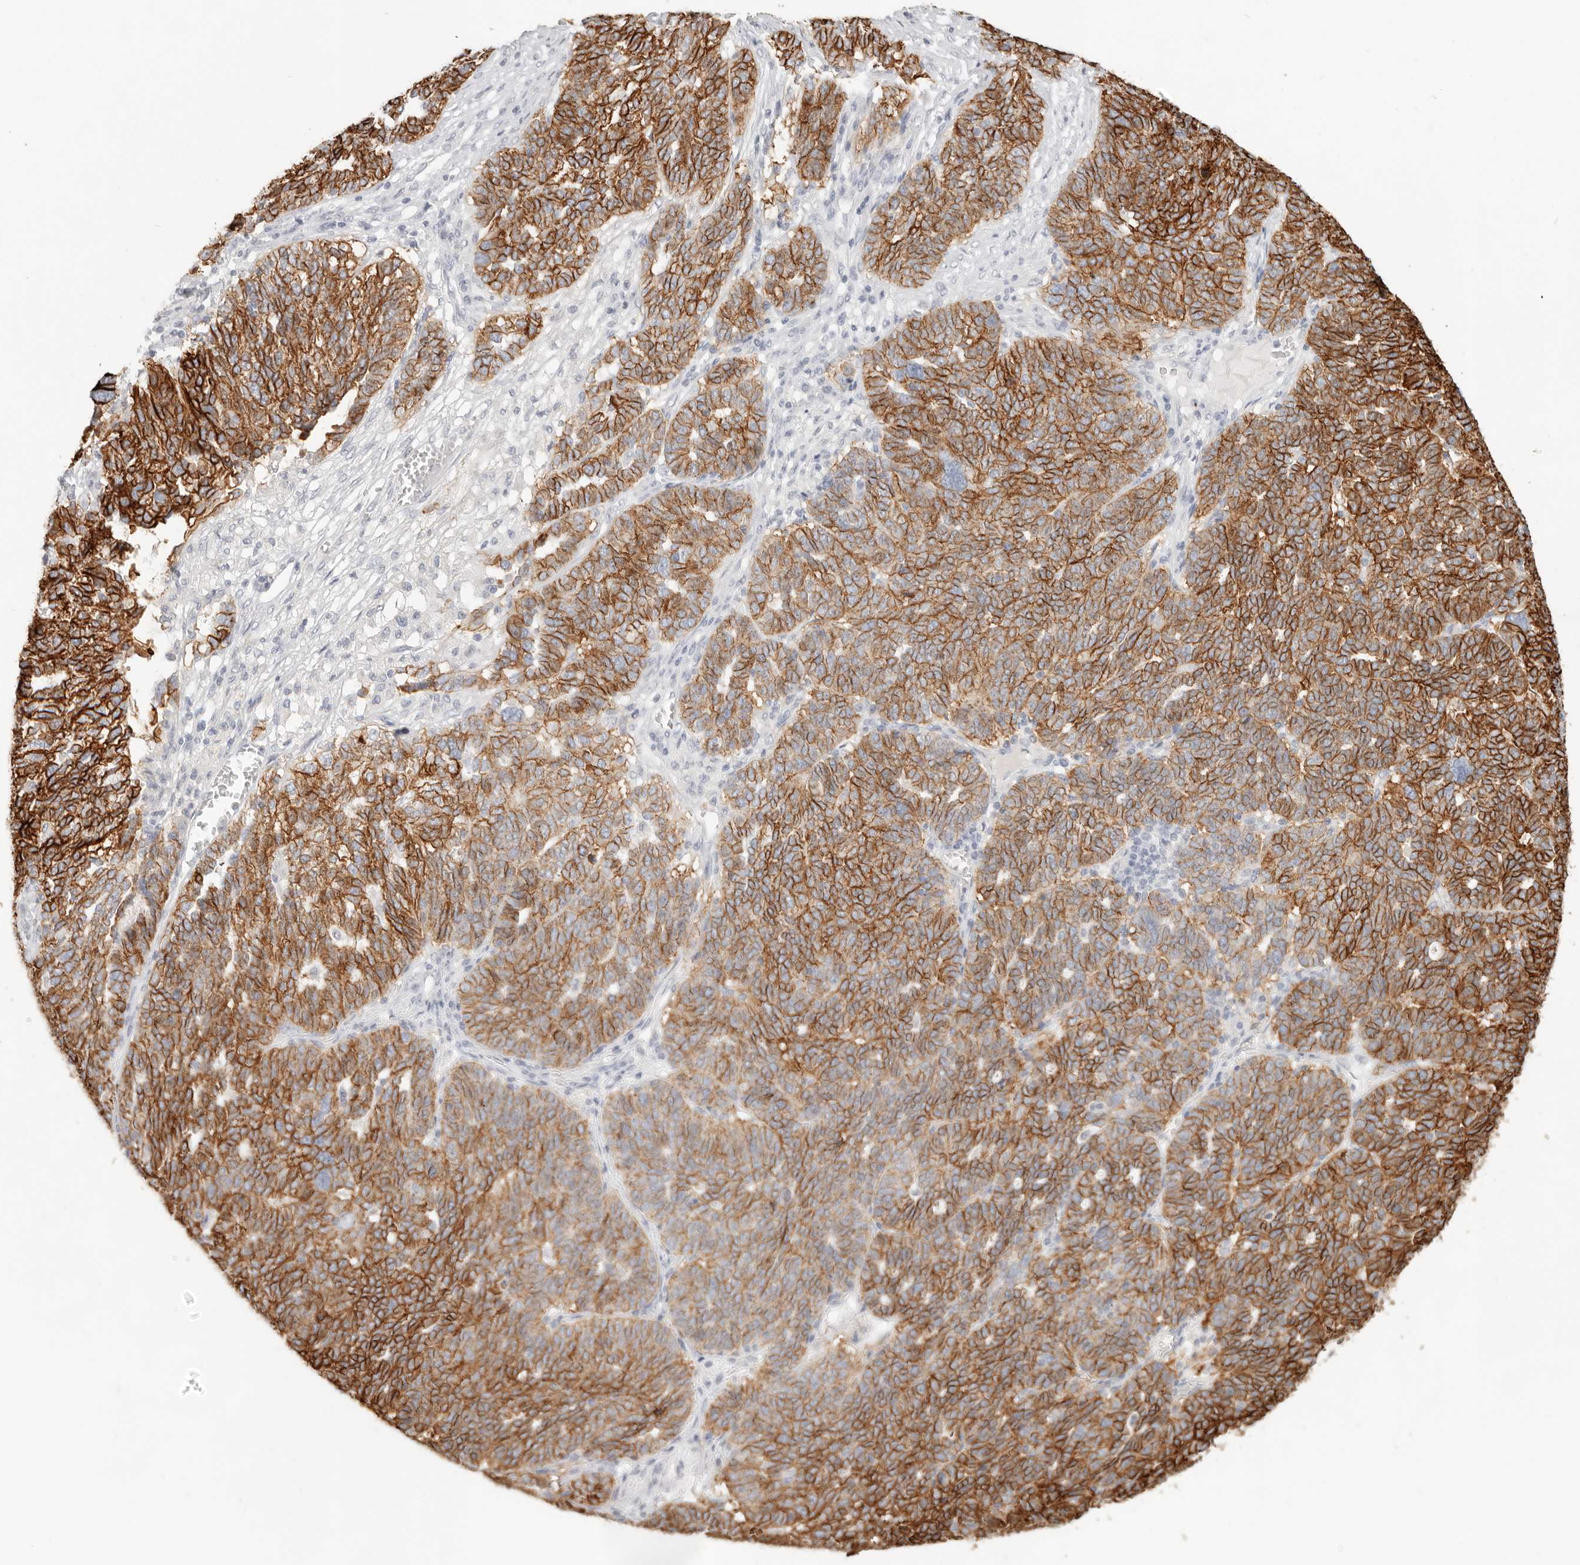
{"staining": {"intensity": "moderate", "quantity": ">75%", "location": "cytoplasmic/membranous"}, "tissue": "ovarian cancer", "cell_type": "Tumor cells", "image_type": "cancer", "snomed": [{"axis": "morphology", "description": "Cystadenocarcinoma, serous, NOS"}, {"axis": "topography", "description": "Ovary"}], "caption": "The histopathology image reveals immunohistochemical staining of ovarian cancer (serous cystadenocarcinoma). There is moderate cytoplasmic/membranous expression is appreciated in approximately >75% of tumor cells.", "gene": "EPCAM", "patient": {"sex": "female", "age": 59}}